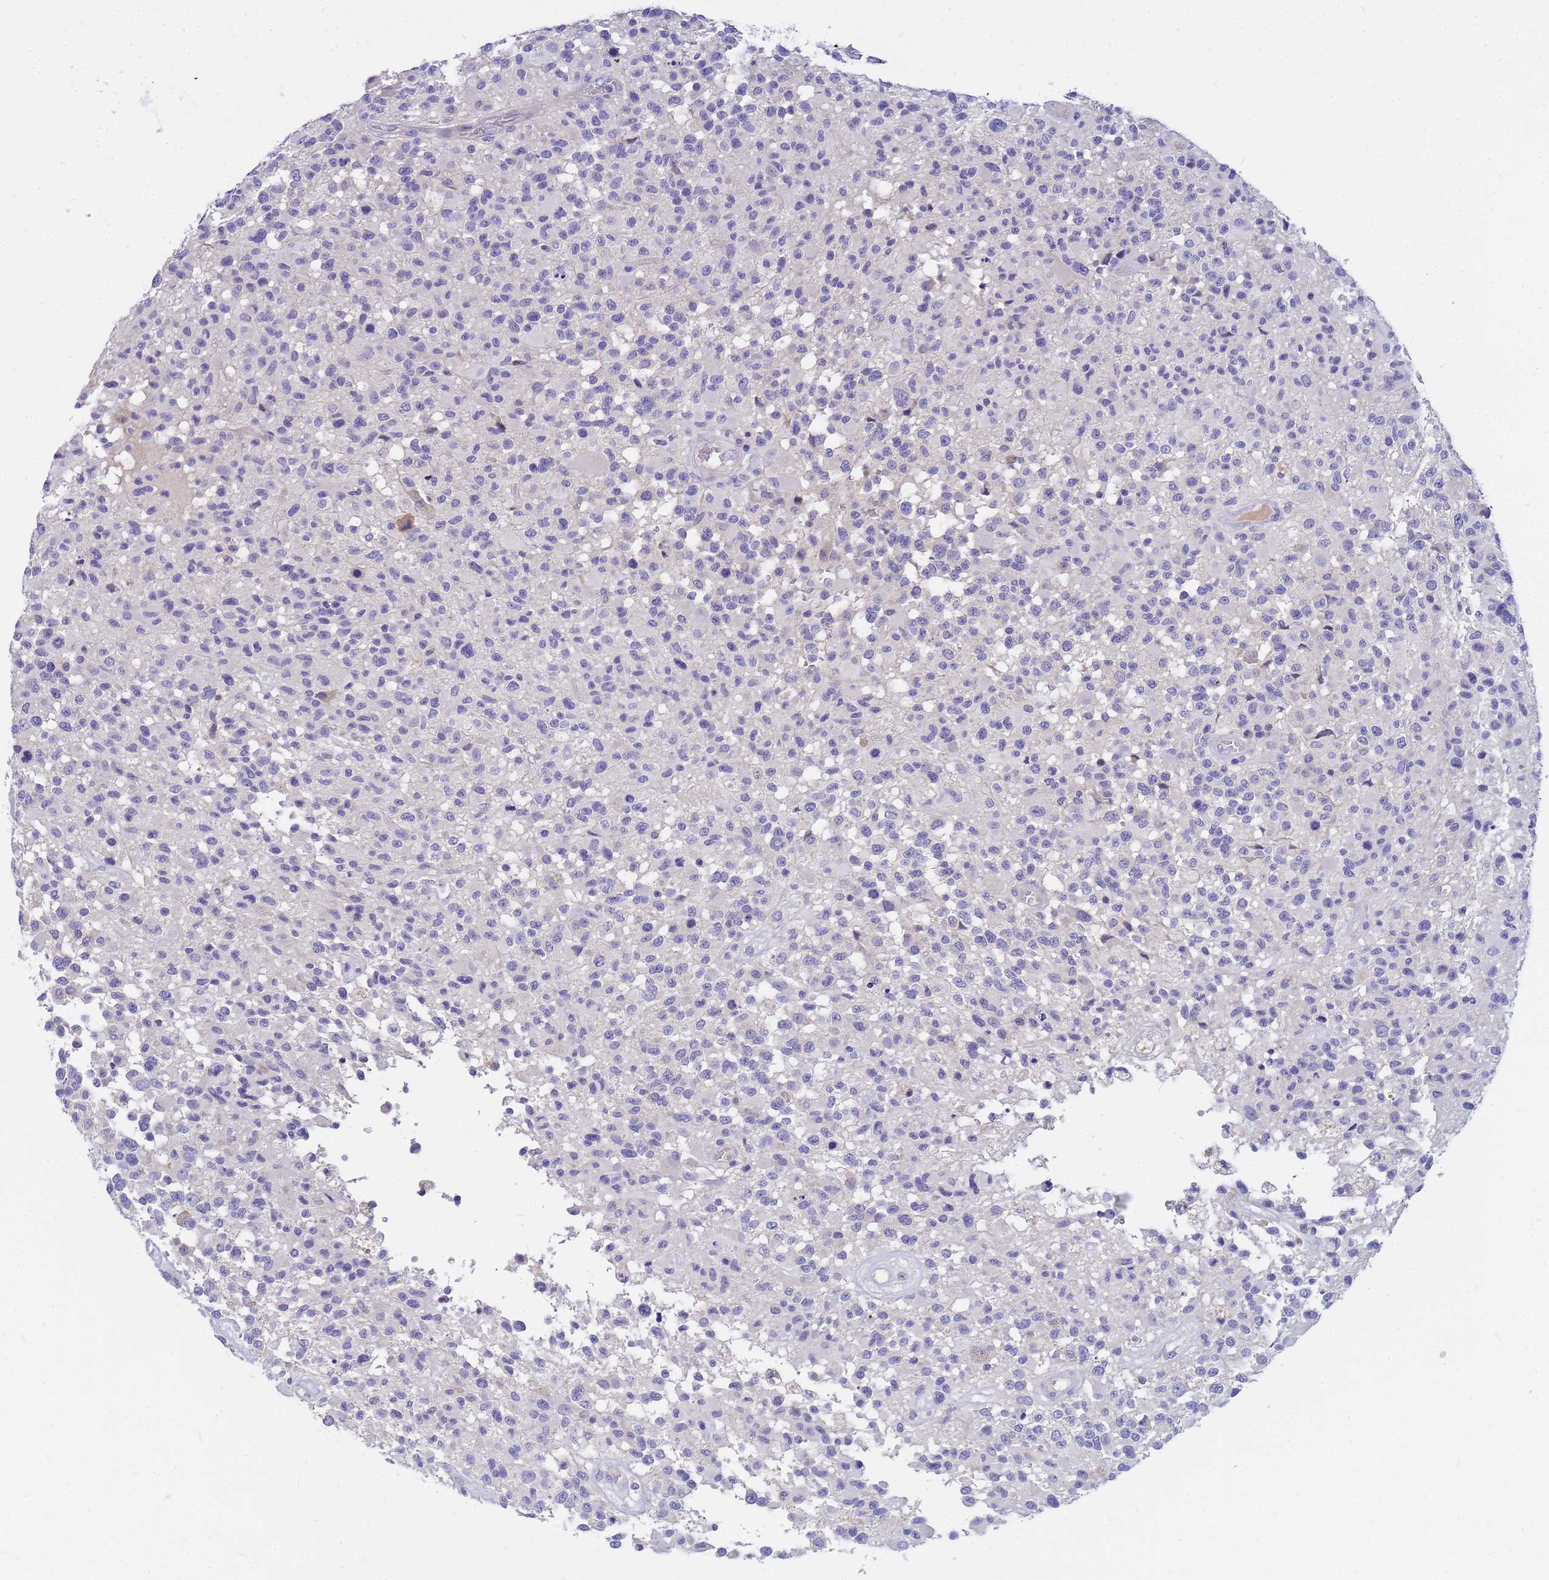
{"staining": {"intensity": "negative", "quantity": "none", "location": "none"}, "tissue": "glioma", "cell_type": "Tumor cells", "image_type": "cancer", "snomed": [{"axis": "morphology", "description": "Glioma, malignant, High grade"}, {"axis": "morphology", "description": "Glioblastoma, NOS"}, {"axis": "topography", "description": "Brain"}], "caption": "Immunohistochemistry (IHC) of glioma exhibits no positivity in tumor cells.", "gene": "DPRX", "patient": {"sex": "male", "age": 60}}